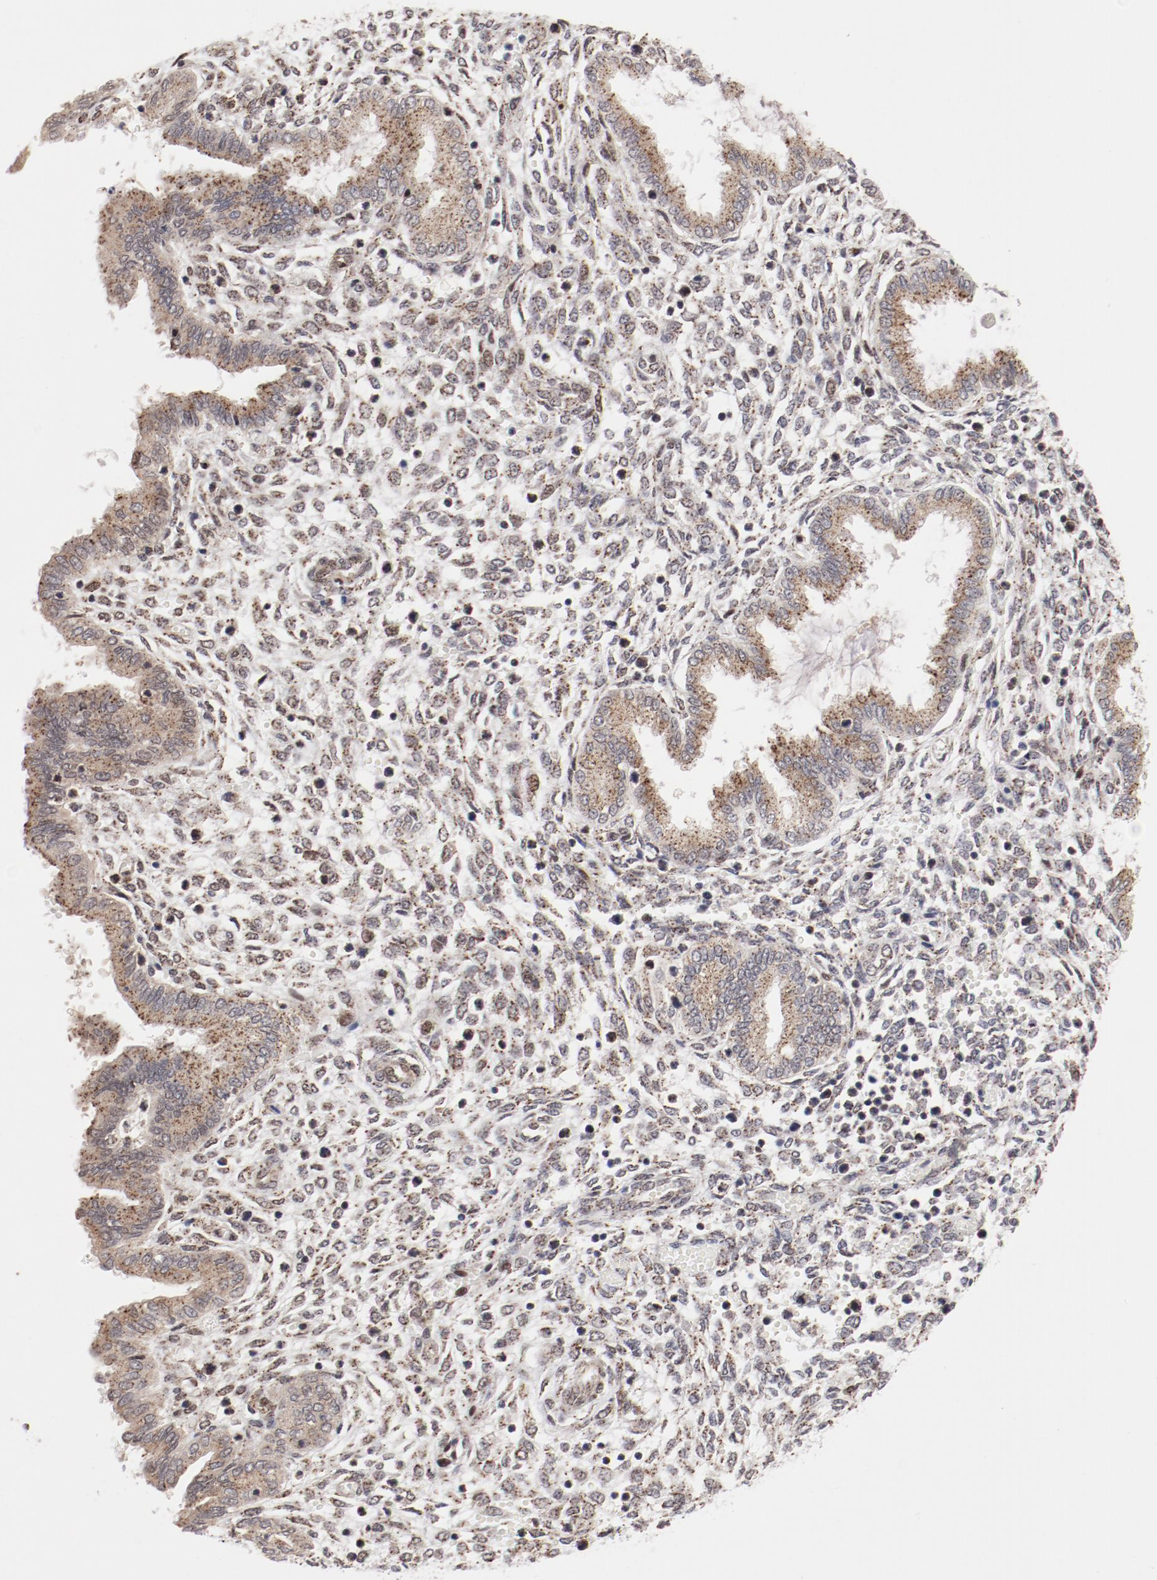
{"staining": {"intensity": "weak", "quantity": "25%-75%", "location": "cytoplasmic/membranous"}, "tissue": "endometrium", "cell_type": "Cells in endometrial stroma", "image_type": "normal", "snomed": [{"axis": "morphology", "description": "Normal tissue, NOS"}, {"axis": "topography", "description": "Endometrium"}], "caption": "Immunohistochemical staining of unremarkable human endometrium shows weak cytoplasmic/membranous protein staining in about 25%-75% of cells in endometrial stroma.", "gene": "RPL12", "patient": {"sex": "female", "age": 33}}